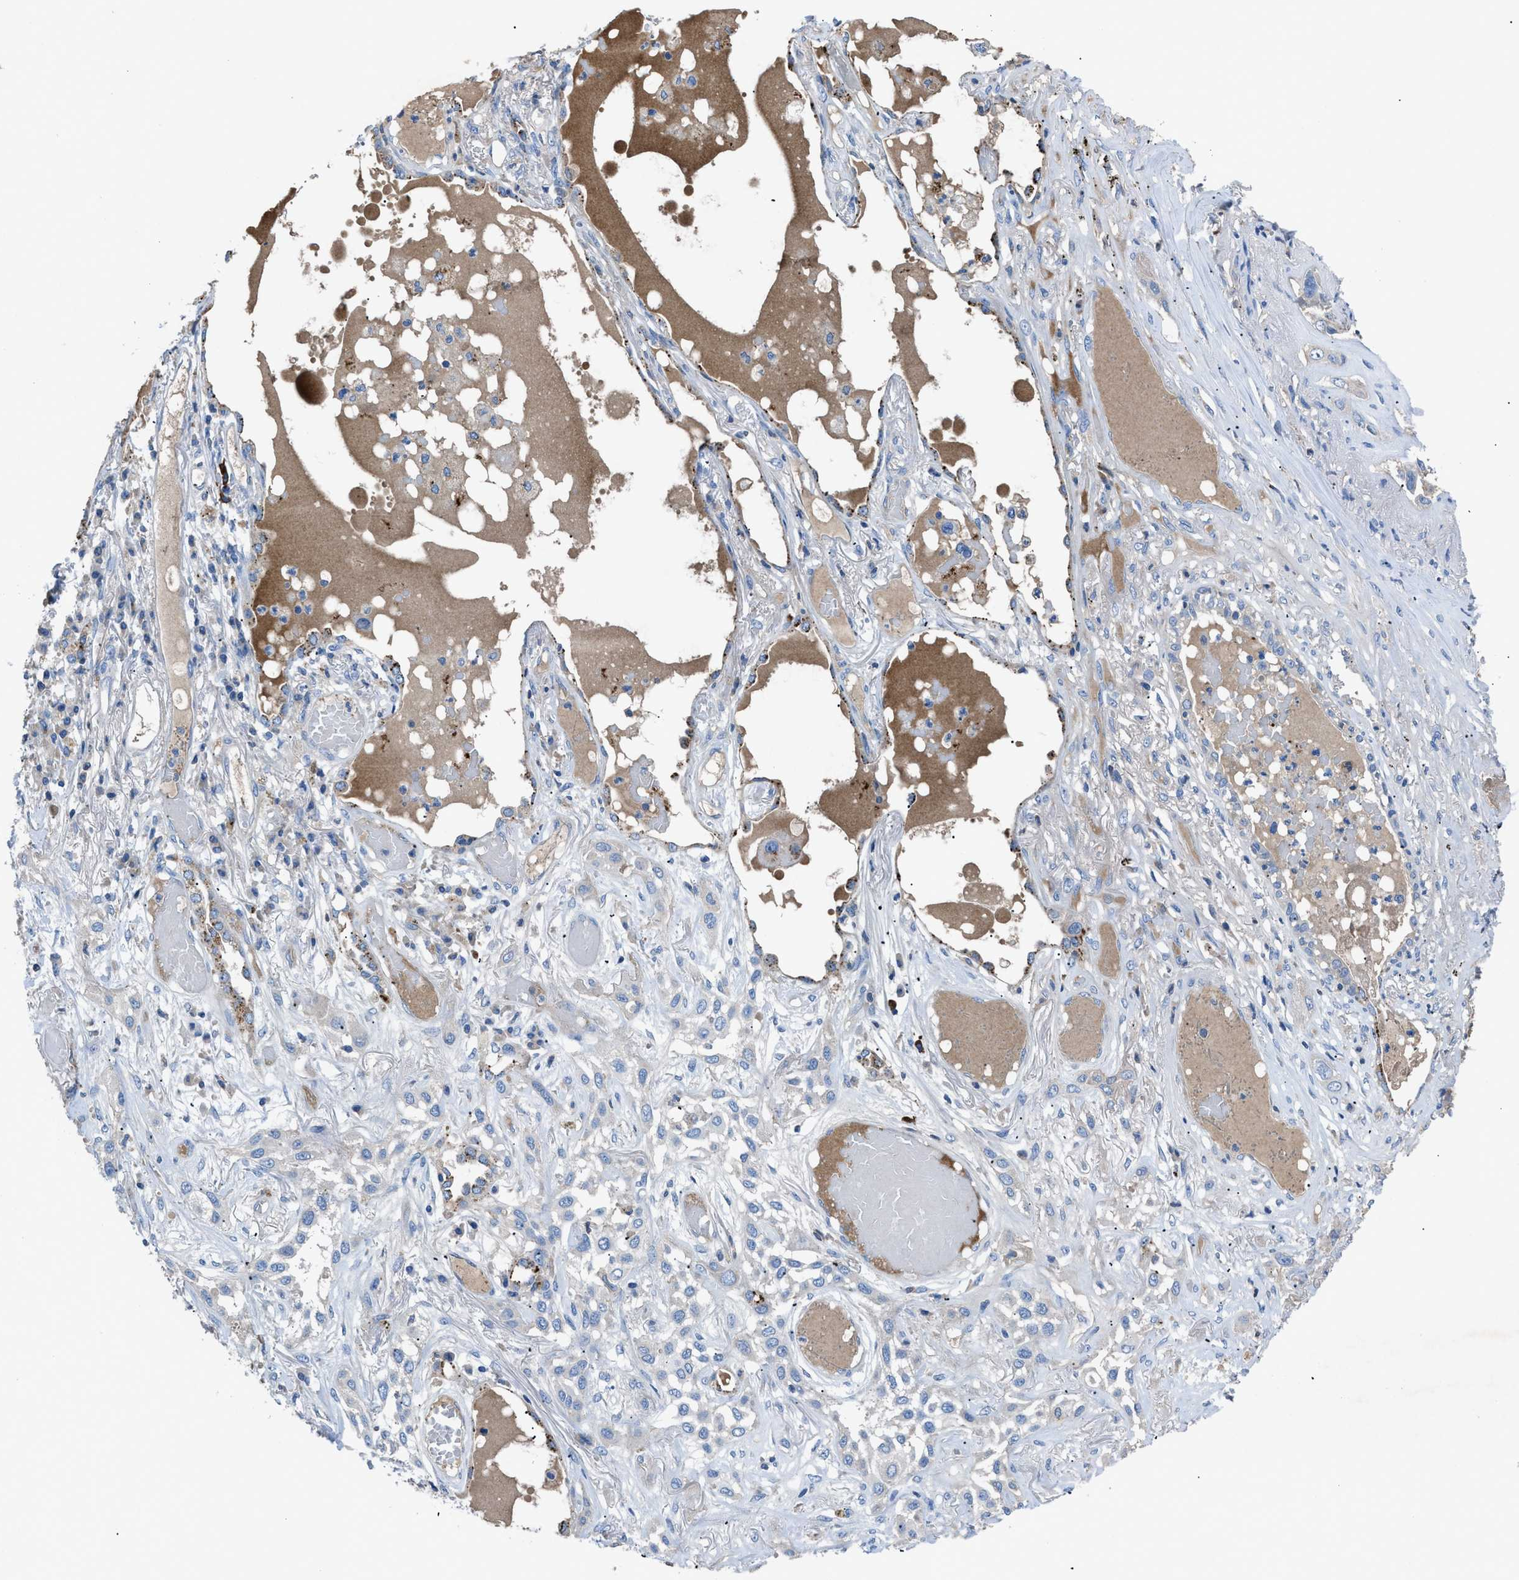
{"staining": {"intensity": "negative", "quantity": "none", "location": "none"}, "tissue": "lung cancer", "cell_type": "Tumor cells", "image_type": "cancer", "snomed": [{"axis": "morphology", "description": "Squamous cell carcinoma, NOS"}, {"axis": "topography", "description": "Lung"}], "caption": "High magnification brightfield microscopy of lung cancer (squamous cell carcinoma) stained with DAB (3,3'-diaminobenzidine) (brown) and counterstained with hematoxylin (blue): tumor cells show no significant expression. (Brightfield microscopy of DAB IHC at high magnification).", "gene": "SGCZ", "patient": {"sex": "male", "age": 71}}